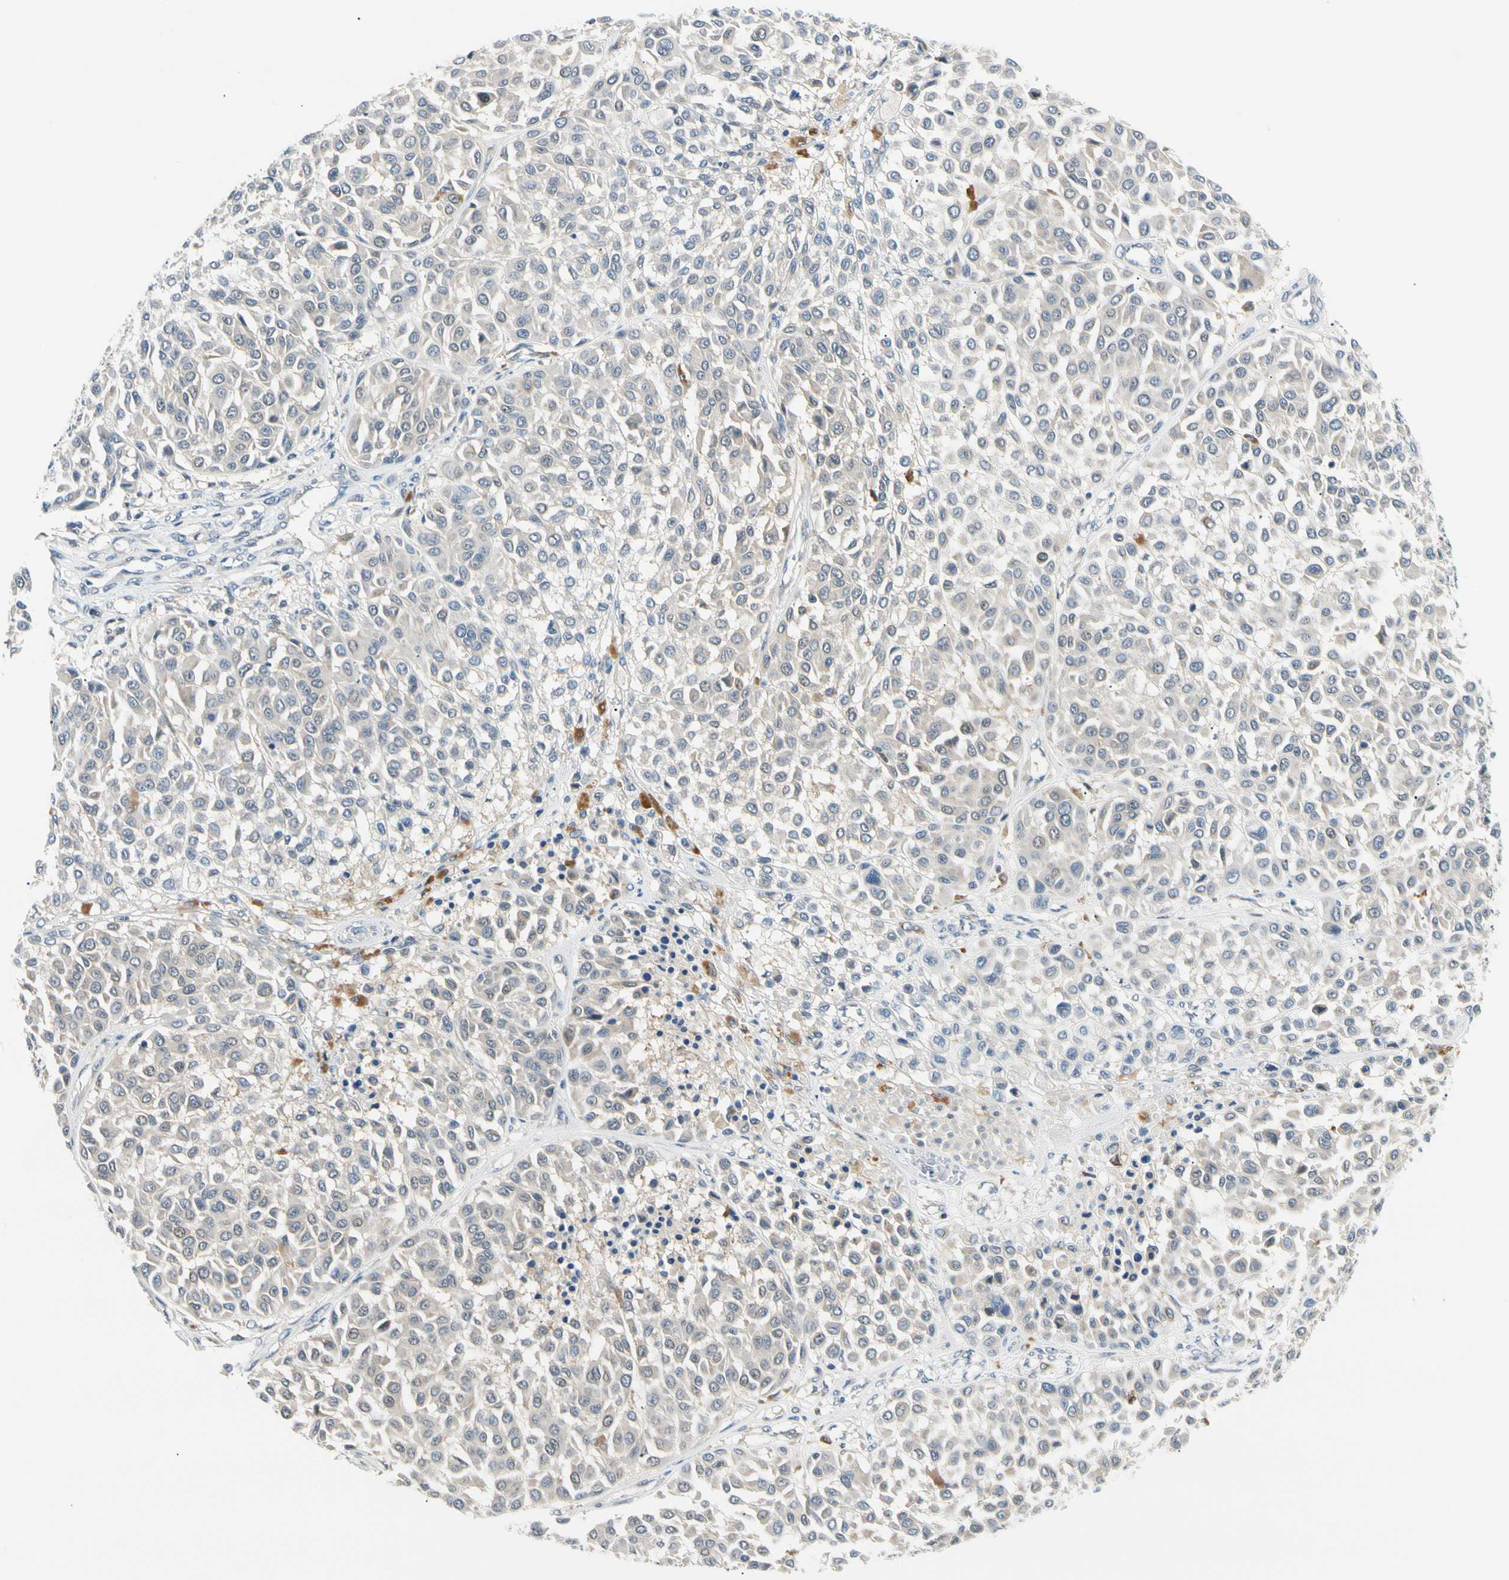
{"staining": {"intensity": "weak", "quantity": "<25%", "location": "cytoplasmic/membranous"}, "tissue": "melanoma", "cell_type": "Tumor cells", "image_type": "cancer", "snomed": [{"axis": "morphology", "description": "Malignant melanoma, Metastatic site"}, {"axis": "topography", "description": "Soft tissue"}], "caption": "Image shows no protein positivity in tumor cells of melanoma tissue.", "gene": "SEC23B", "patient": {"sex": "male", "age": 41}}